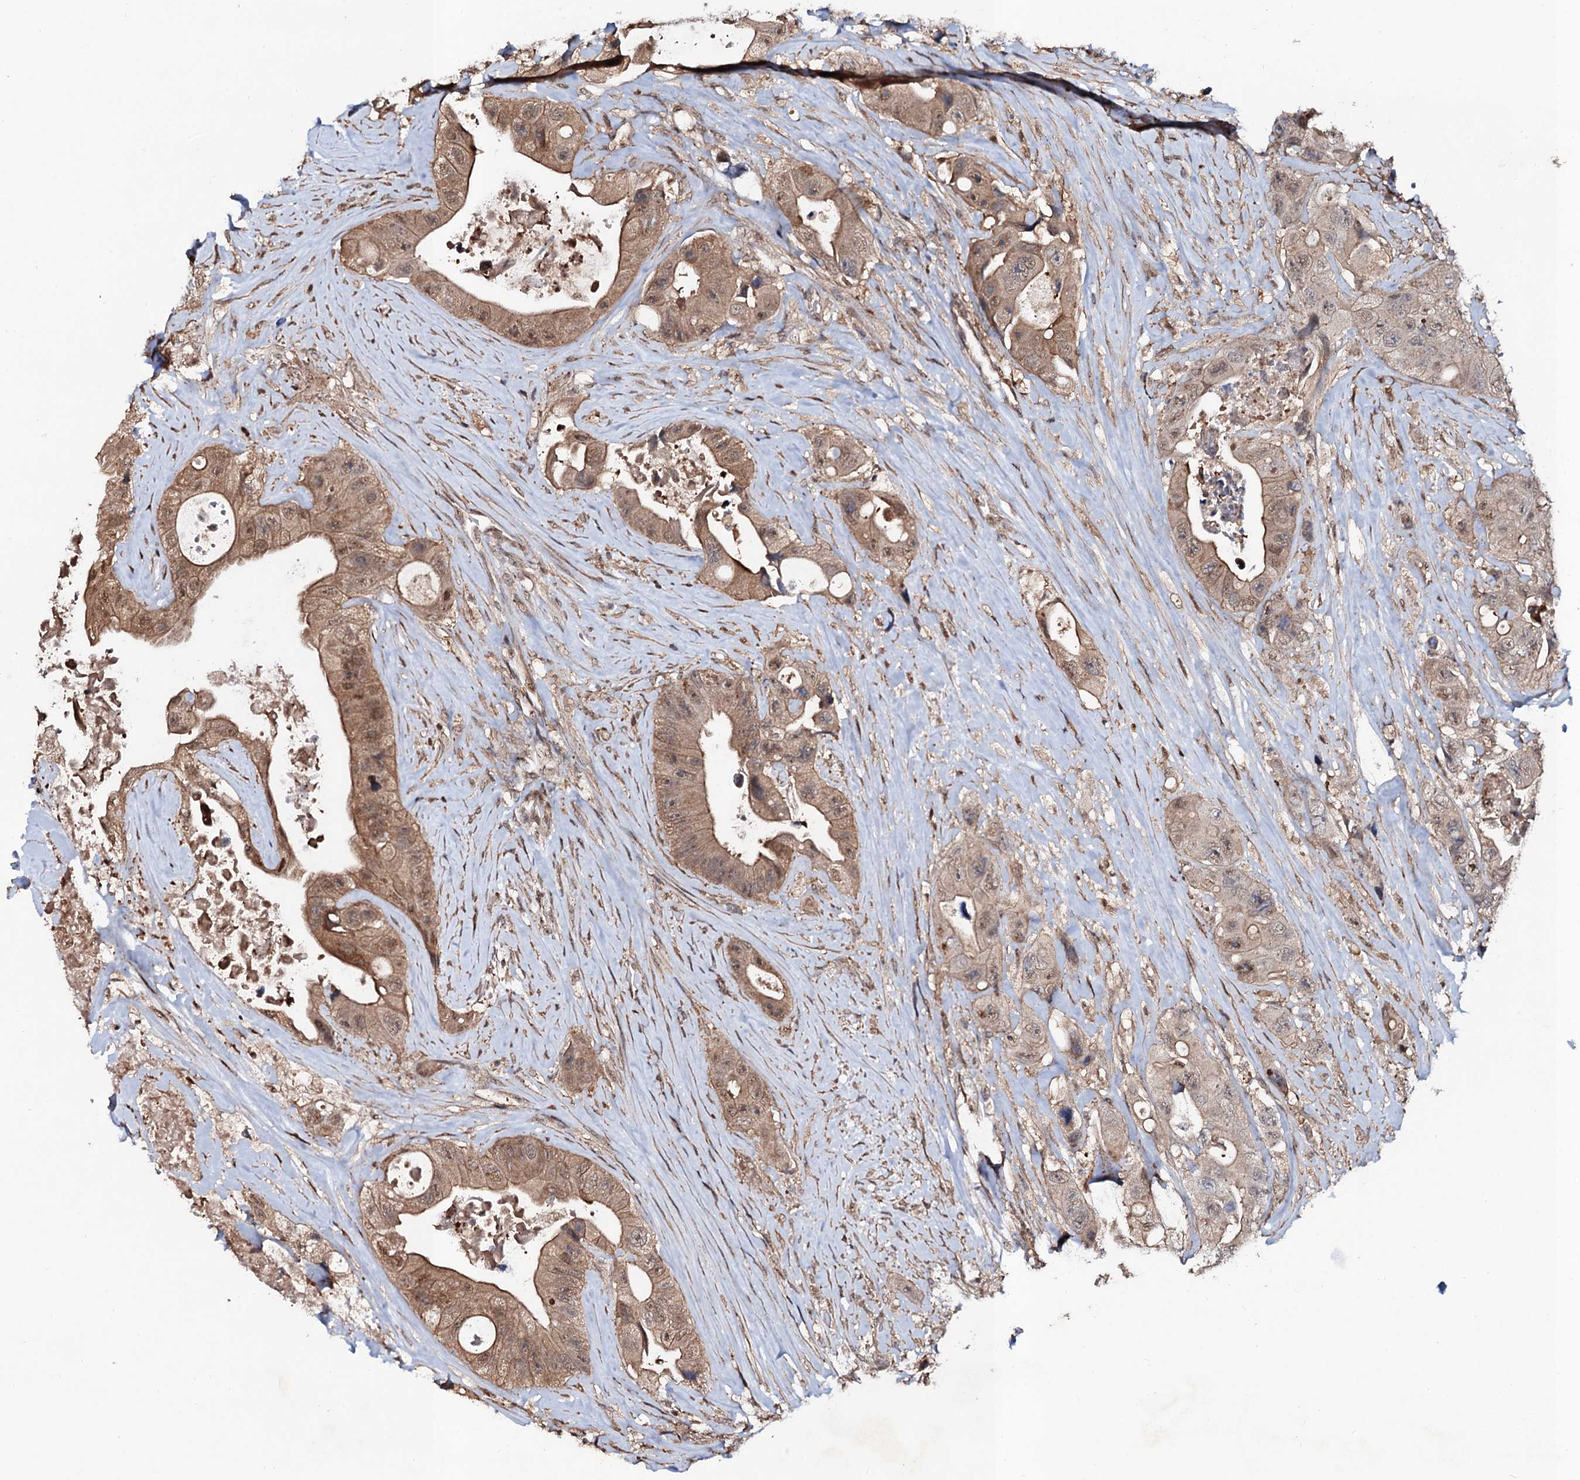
{"staining": {"intensity": "moderate", "quantity": ">75%", "location": "cytoplasmic/membranous,nuclear"}, "tissue": "colorectal cancer", "cell_type": "Tumor cells", "image_type": "cancer", "snomed": [{"axis": "morphology", "description": "Adenocarcinoma, NOS"}, {"axis": "topography", "description": "Colon"}], "caption": "Immunohistochemistry (IHC) photomicrograph of adenocarcinoma (colorectal) stained for a protein (brown), which exhibits medium levels of moderate cytoplasmic/membranous and nuclear positivity in approximately >75% of tumor cells.", "gene": "COG6", "patient": {"sex": "female", "age": 46}}